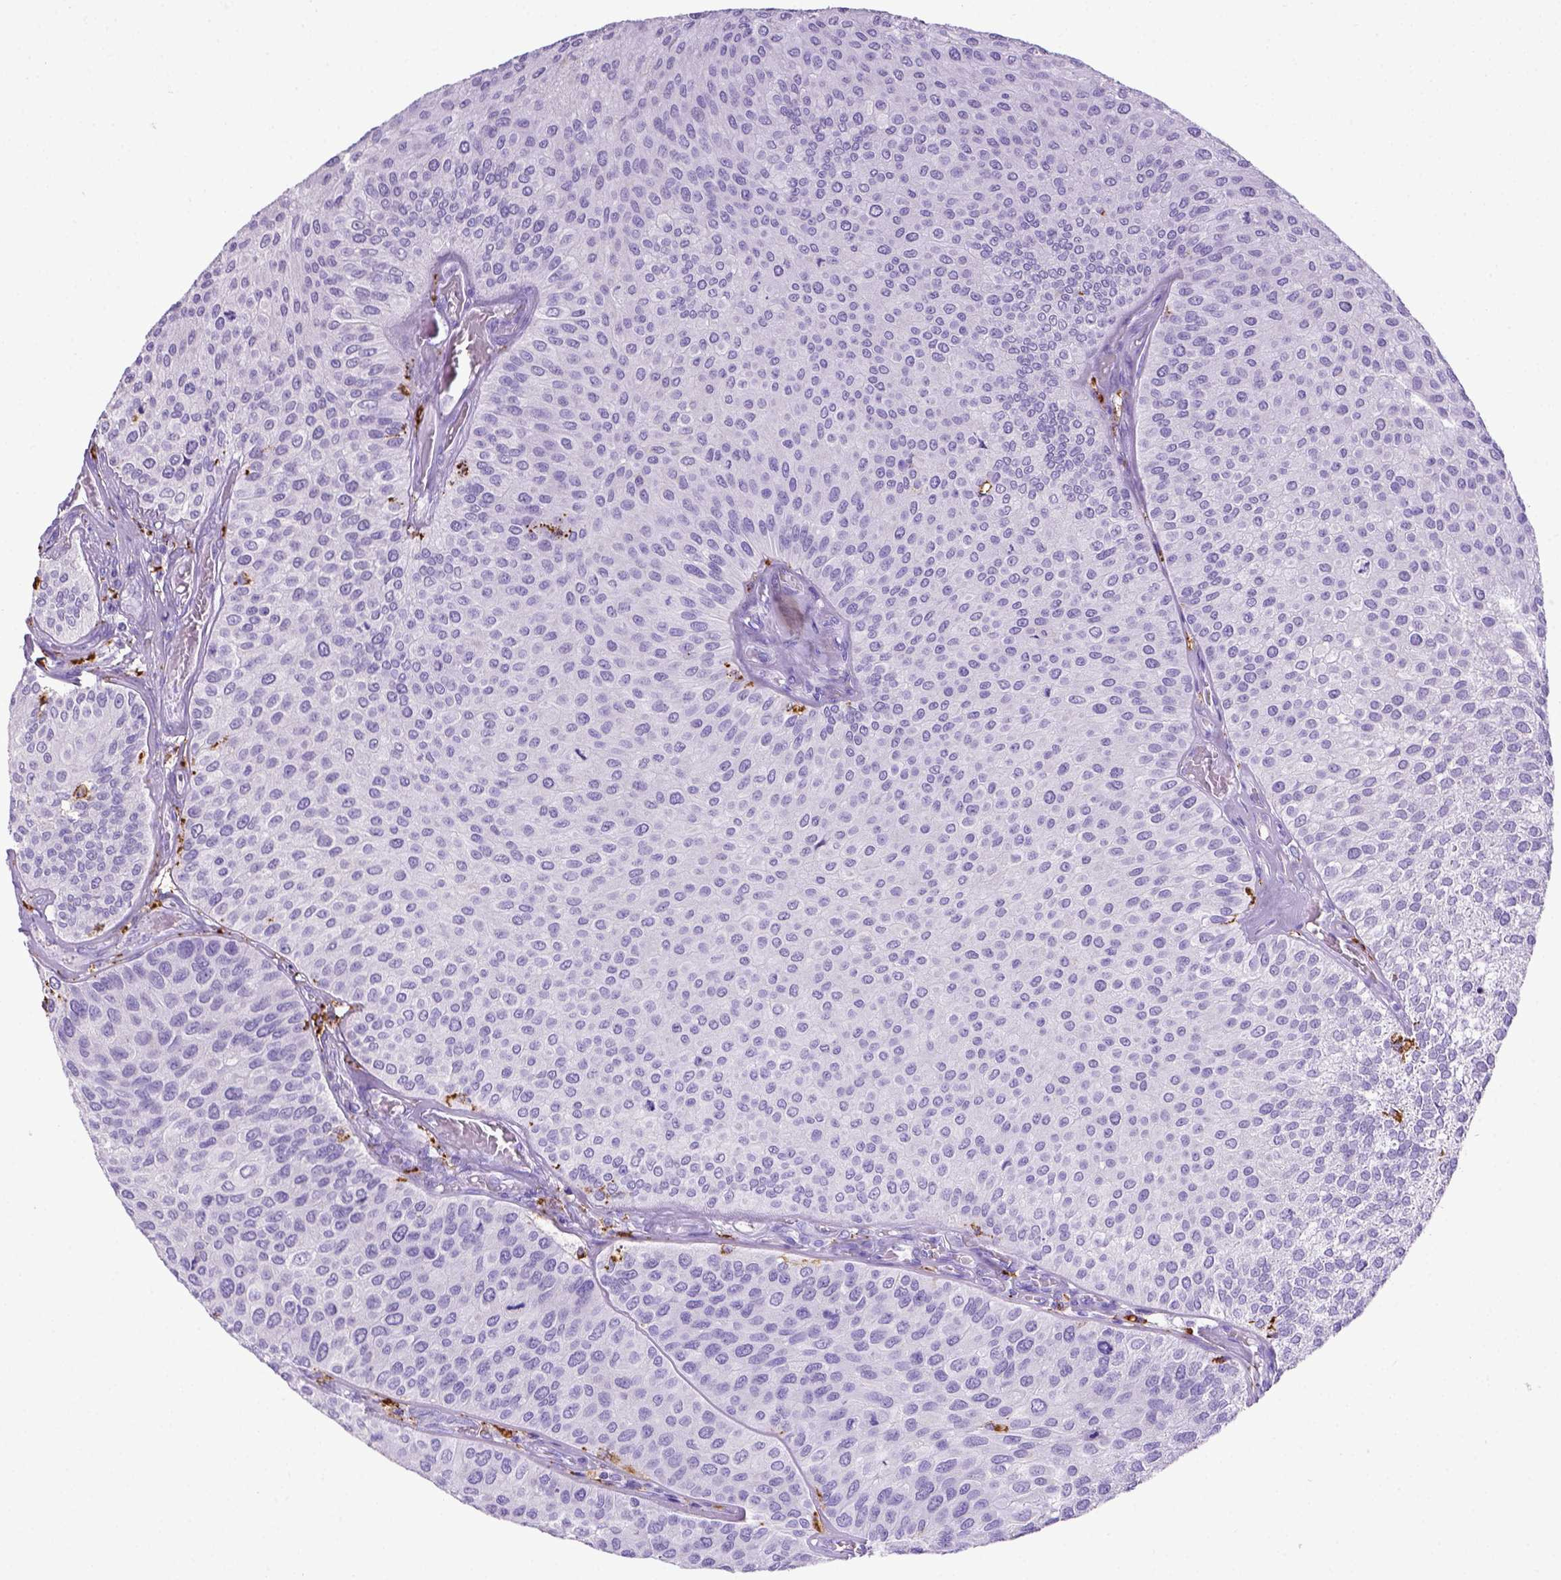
{"staining": {"intensity": "negative", "quantity": "none", "location": "none"}, "tissue": "urothelial cancer", "cell_type": "Tumor cells", "image_type": "cancer", "snomed": [{"axis": "morphology", "description": "Urothelial carcinoma, Low grade"}, {"axis": "topography", "description": "Urinary bladder"}], "caption": "Image shows no protein expression in tumor cells of low-grade urothelial carcinoma tissue.", "gene": "CD68", "patient": {"sex": "female", "age": 87}}